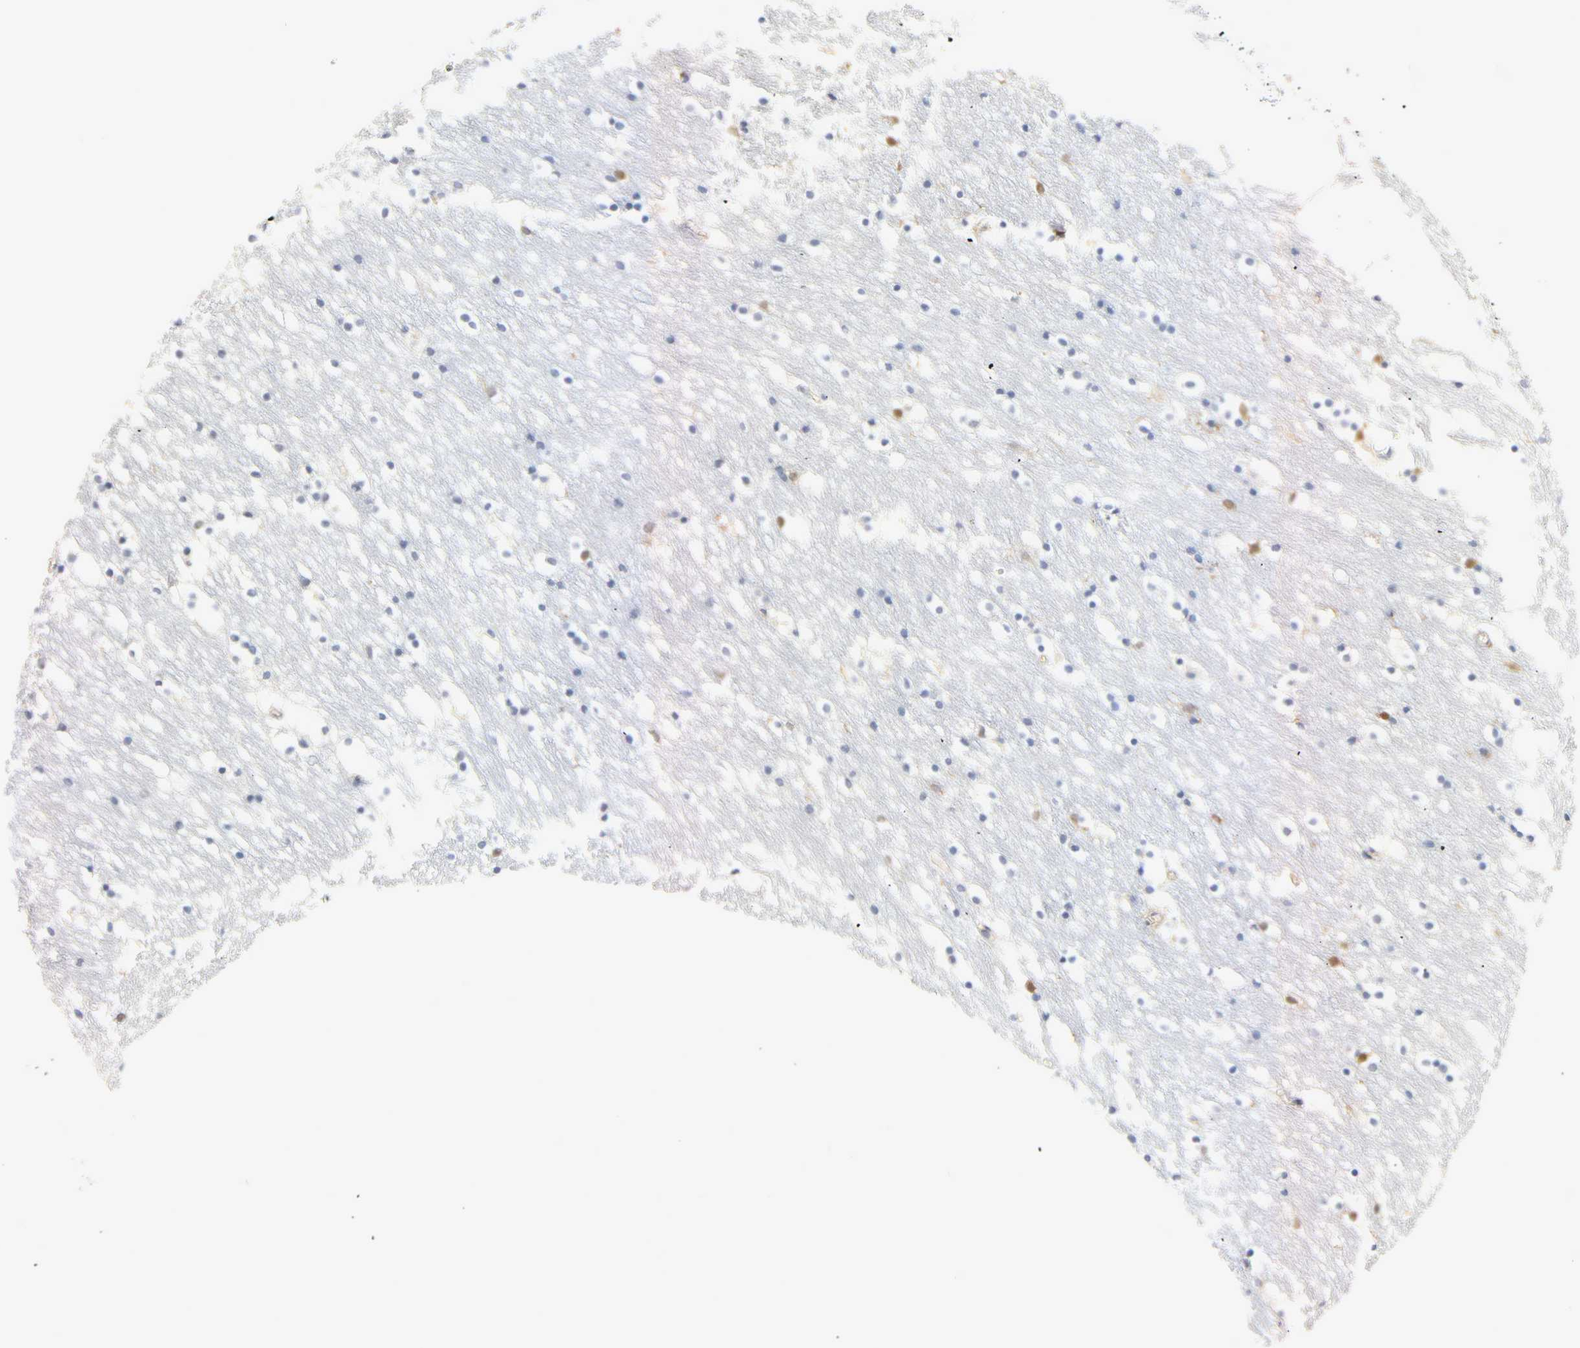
{"staining": {"intensity": "weak", "quantity": "<25%", "location": "cytoplasmic/membranous"}, "tissue": "caudate", "cell_type": "Glial cells", "image_type": "normal", "snomed": [{"axis": "morphology", "description": "Normal tissue, NOS"}, {"axis": "topography", "description": "Lateral ventricle wall"}], "caption": "This is a photomicrograph of IHC staining of benign caudate, which shows no positivity in glial cells.", "gene": "IL18", "patient": {"sex": "male", "age": 45}}